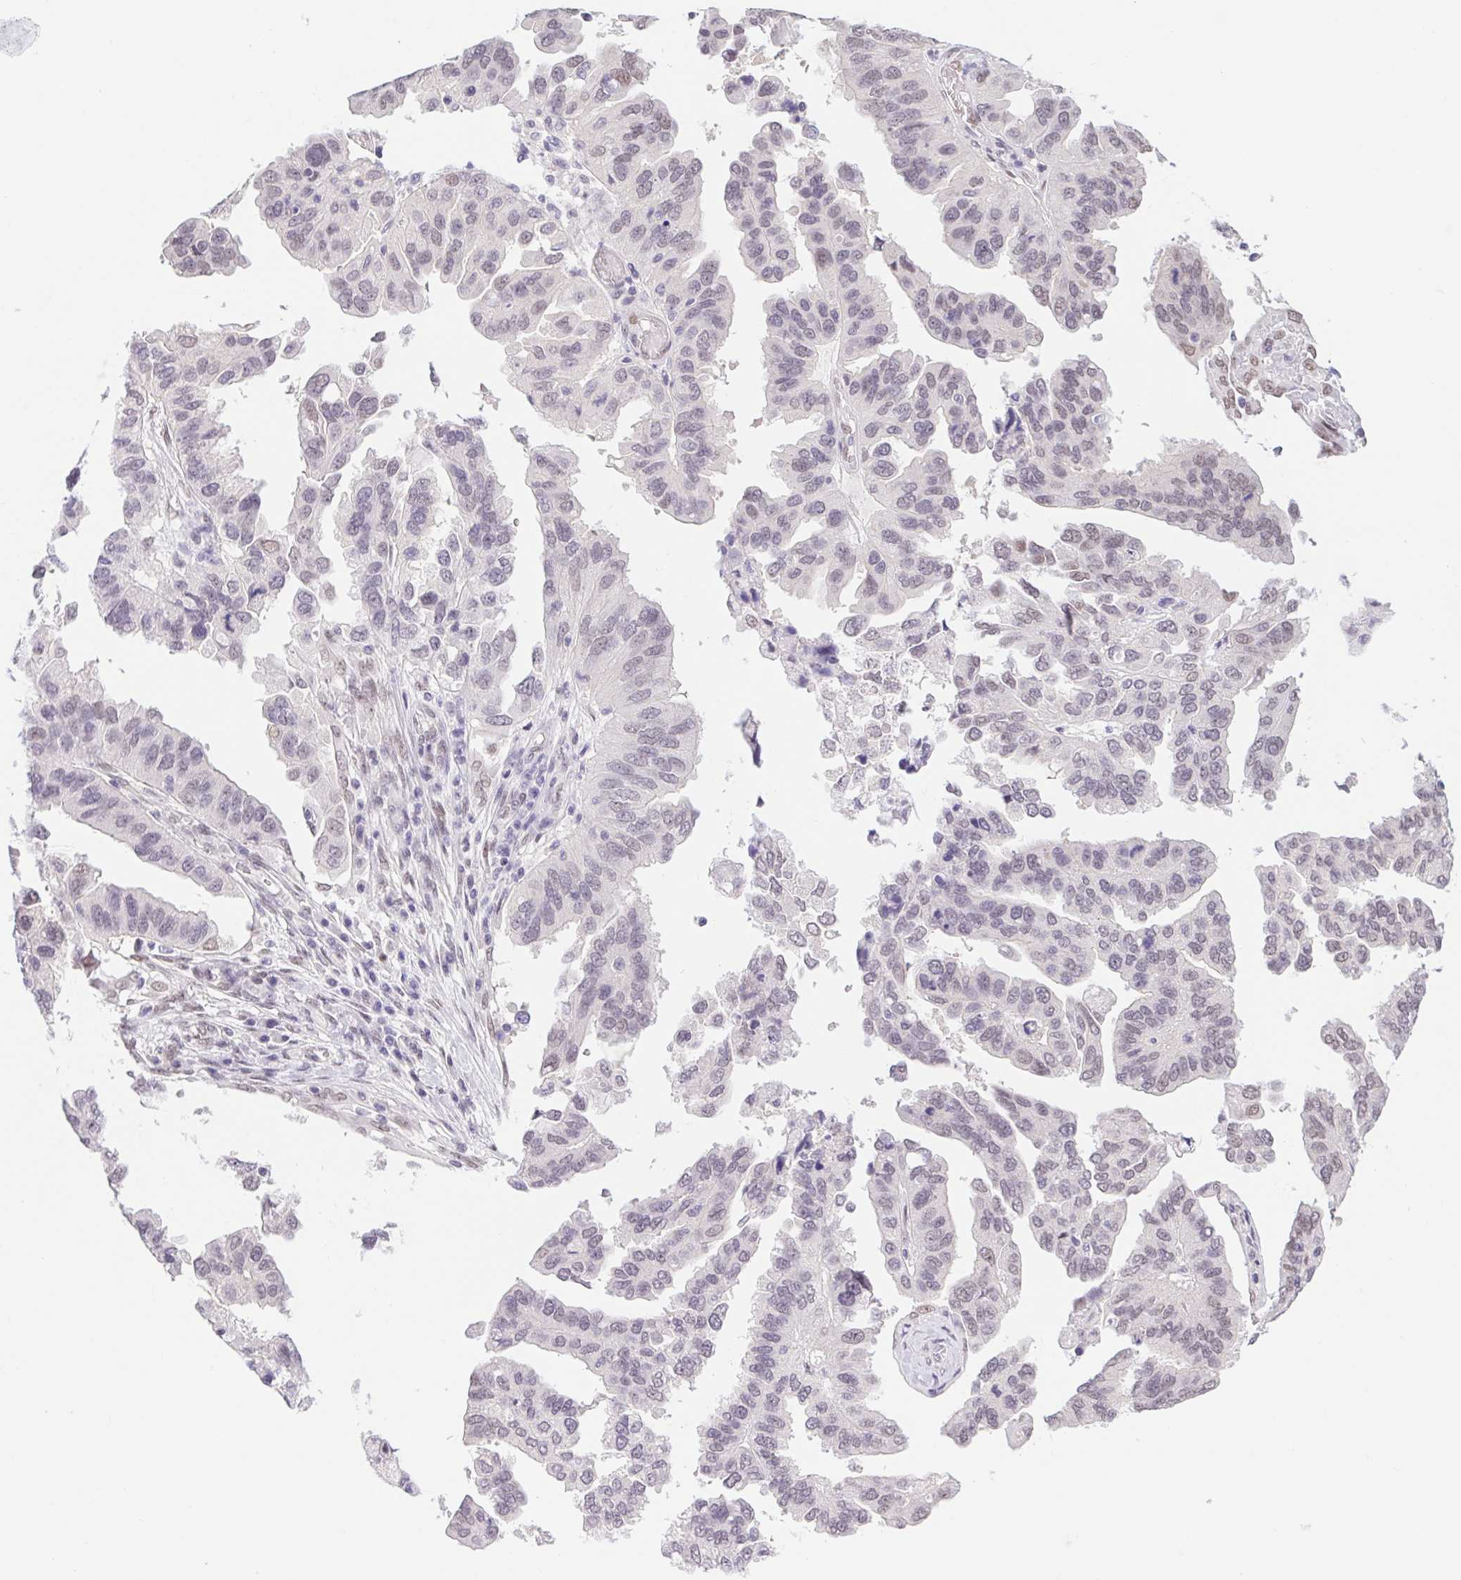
{"staining": {"intensity": "weak", "quantity": "<25%", "location": "nuclear"}, "tissue": "ovarian cancer", "cell_type": "Tumor cells", "image_type": "cancer", "snomed": [{"axis": "morphology", "description": "Cystadenocarcinoma, serous, NOS"}, {"axis": "topography", "description": "Ovary"}], "caption": "DAB (3,3'-diaminobenzidine) immunohistochemical staining of human serous cystadenocarcinoma (ovarian) demonstrates no significant staining in tumor cells. (Immunohistochemistry (ihc), brightfield microscopy, high magnification).", "gene": "CAND1", "patient": {"sex": "female", "age": 79}}